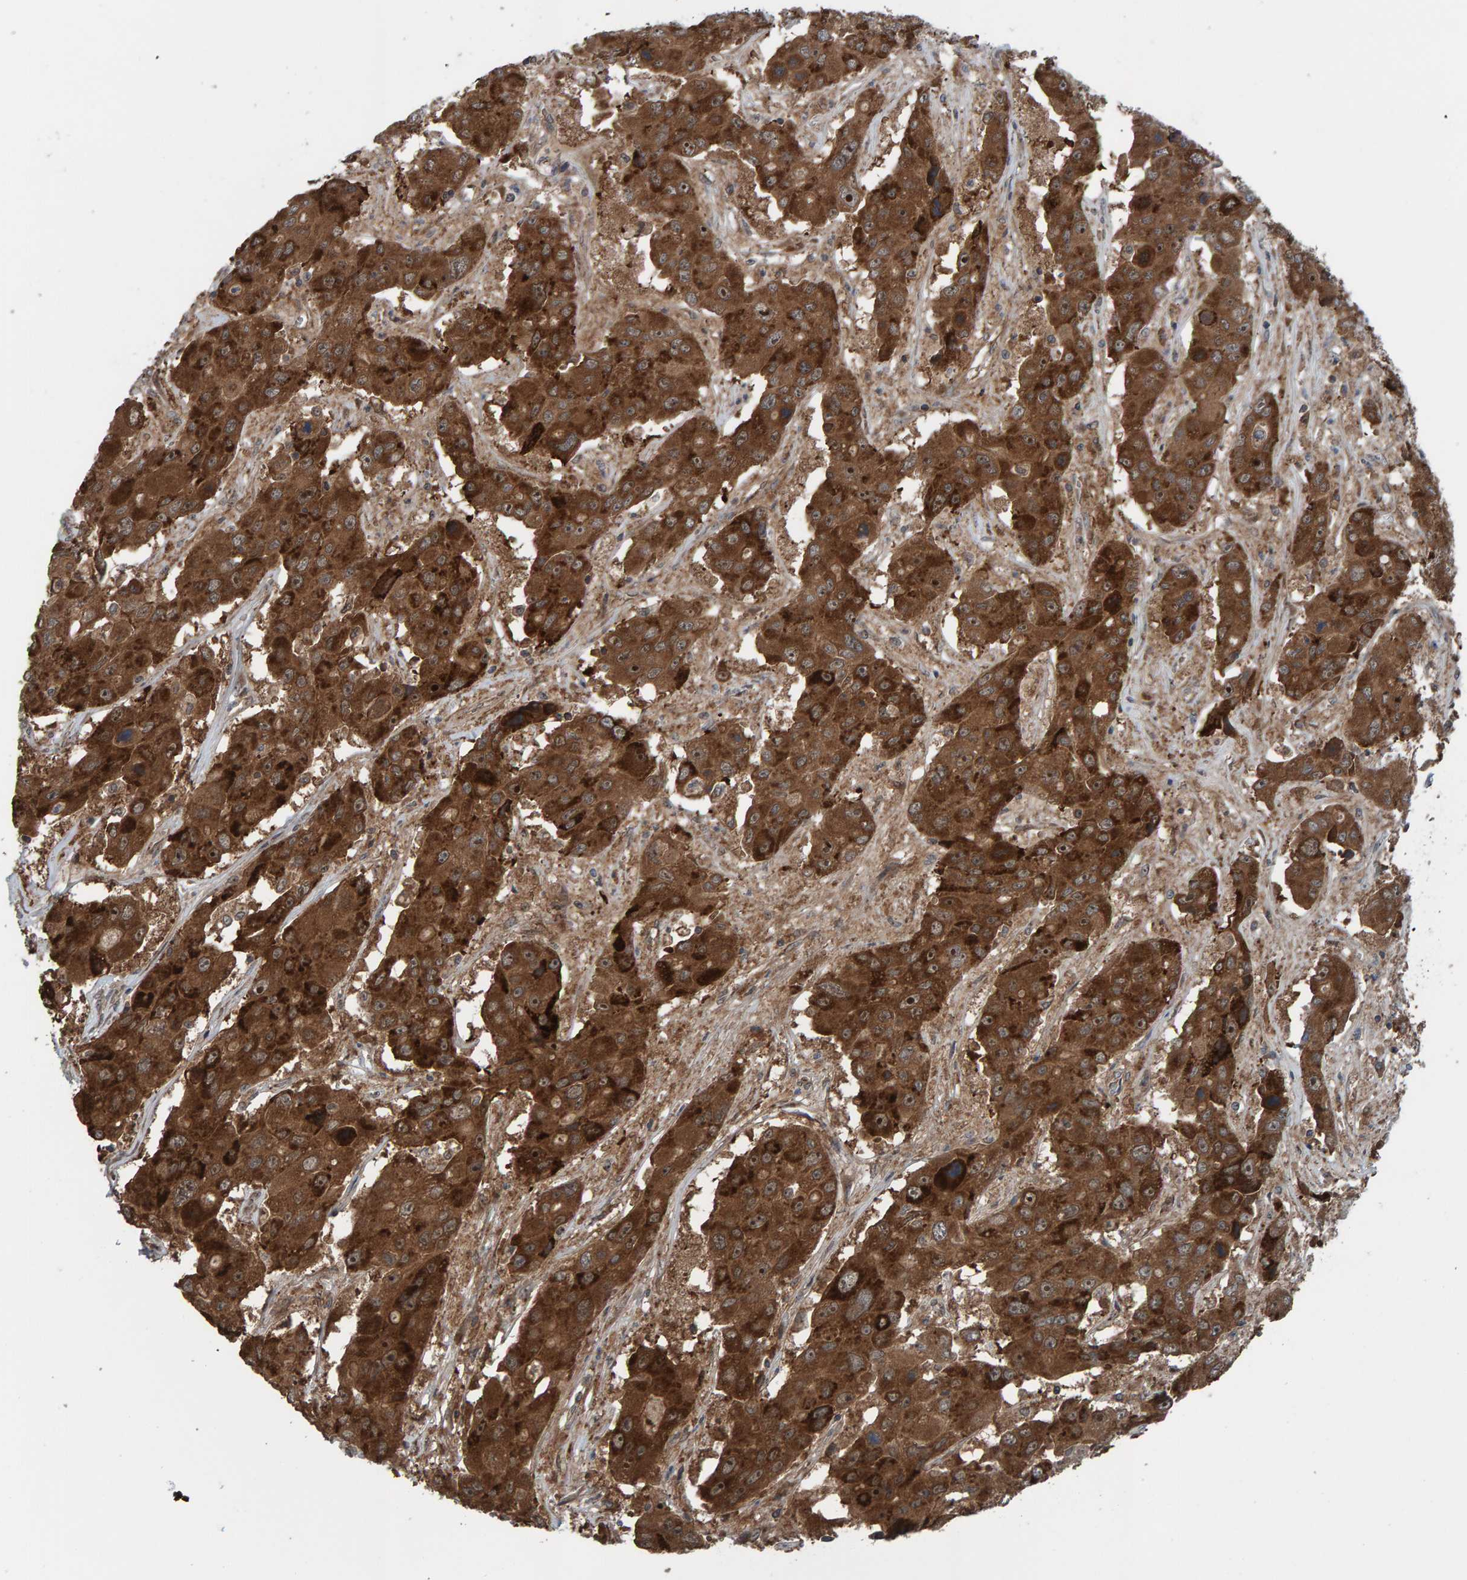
{"staining": {"intensity": "strong", "quantity": ">75%", "location": "cytoplasmic/membranous"}, "tissue": "liver cancer", "cell_type": "Tumor cells", "image_type": "cancer", "snomed": [{"axis": "morphology", "description": "Cholangiocarcinoma"}, {"axis": "topography", "description": "Liver"}], "caption": "Immunohistochemical staining of human liver cholangiocarcinoma exhibits strong cytoplasmic/membranous protein staining in approximately >75% of tumor cells.", "gene": "CUEDC1", "patient": {"sex": "male", "age": 67}}